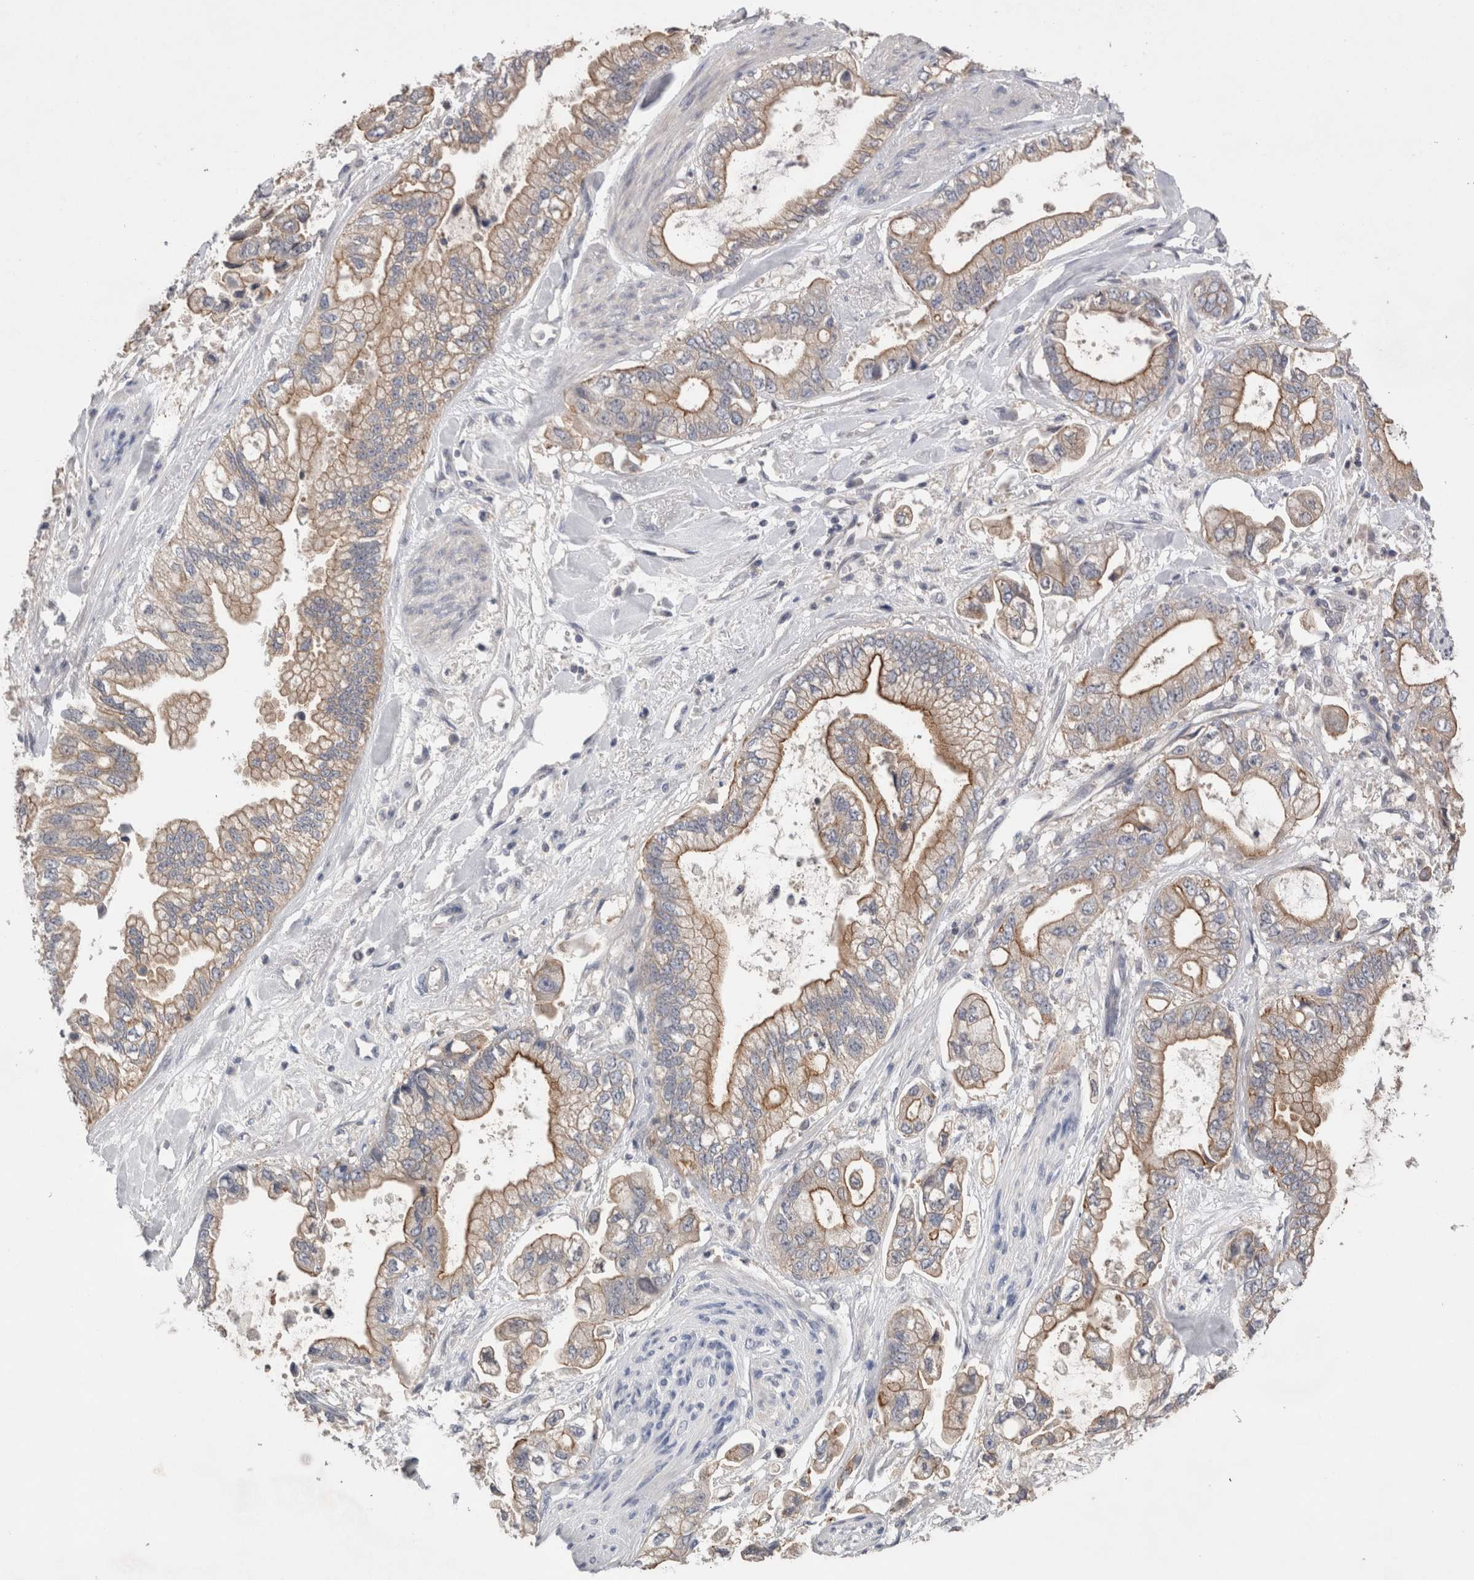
{"staining": {"intensity": "moderate", "quantity": "25%-75%", "location": "cytoplasmic/membranous"}, "tissue": "stomach cancer", "cell_type": "Tumor cells", "image_type": "cancer", "snomed": [{"axis": "morphology", "description": "Normal tissue, NOS"}, {"axis": "morphology", "description": "Adenocarcinoma, NOS"}, {"axis": "topography", "description": "Stomach"}], "caption": "Stomach cancer tissue demonstrates moderate cytoplasmic/membranous staining in about 25%-75% of tumor cells, visualized by immunohistochemistry. The protein is shown in brown color, while the nuclei are stained blue.", "gene": "OTOR", "patient": {"sex": "male", "age": 62}}